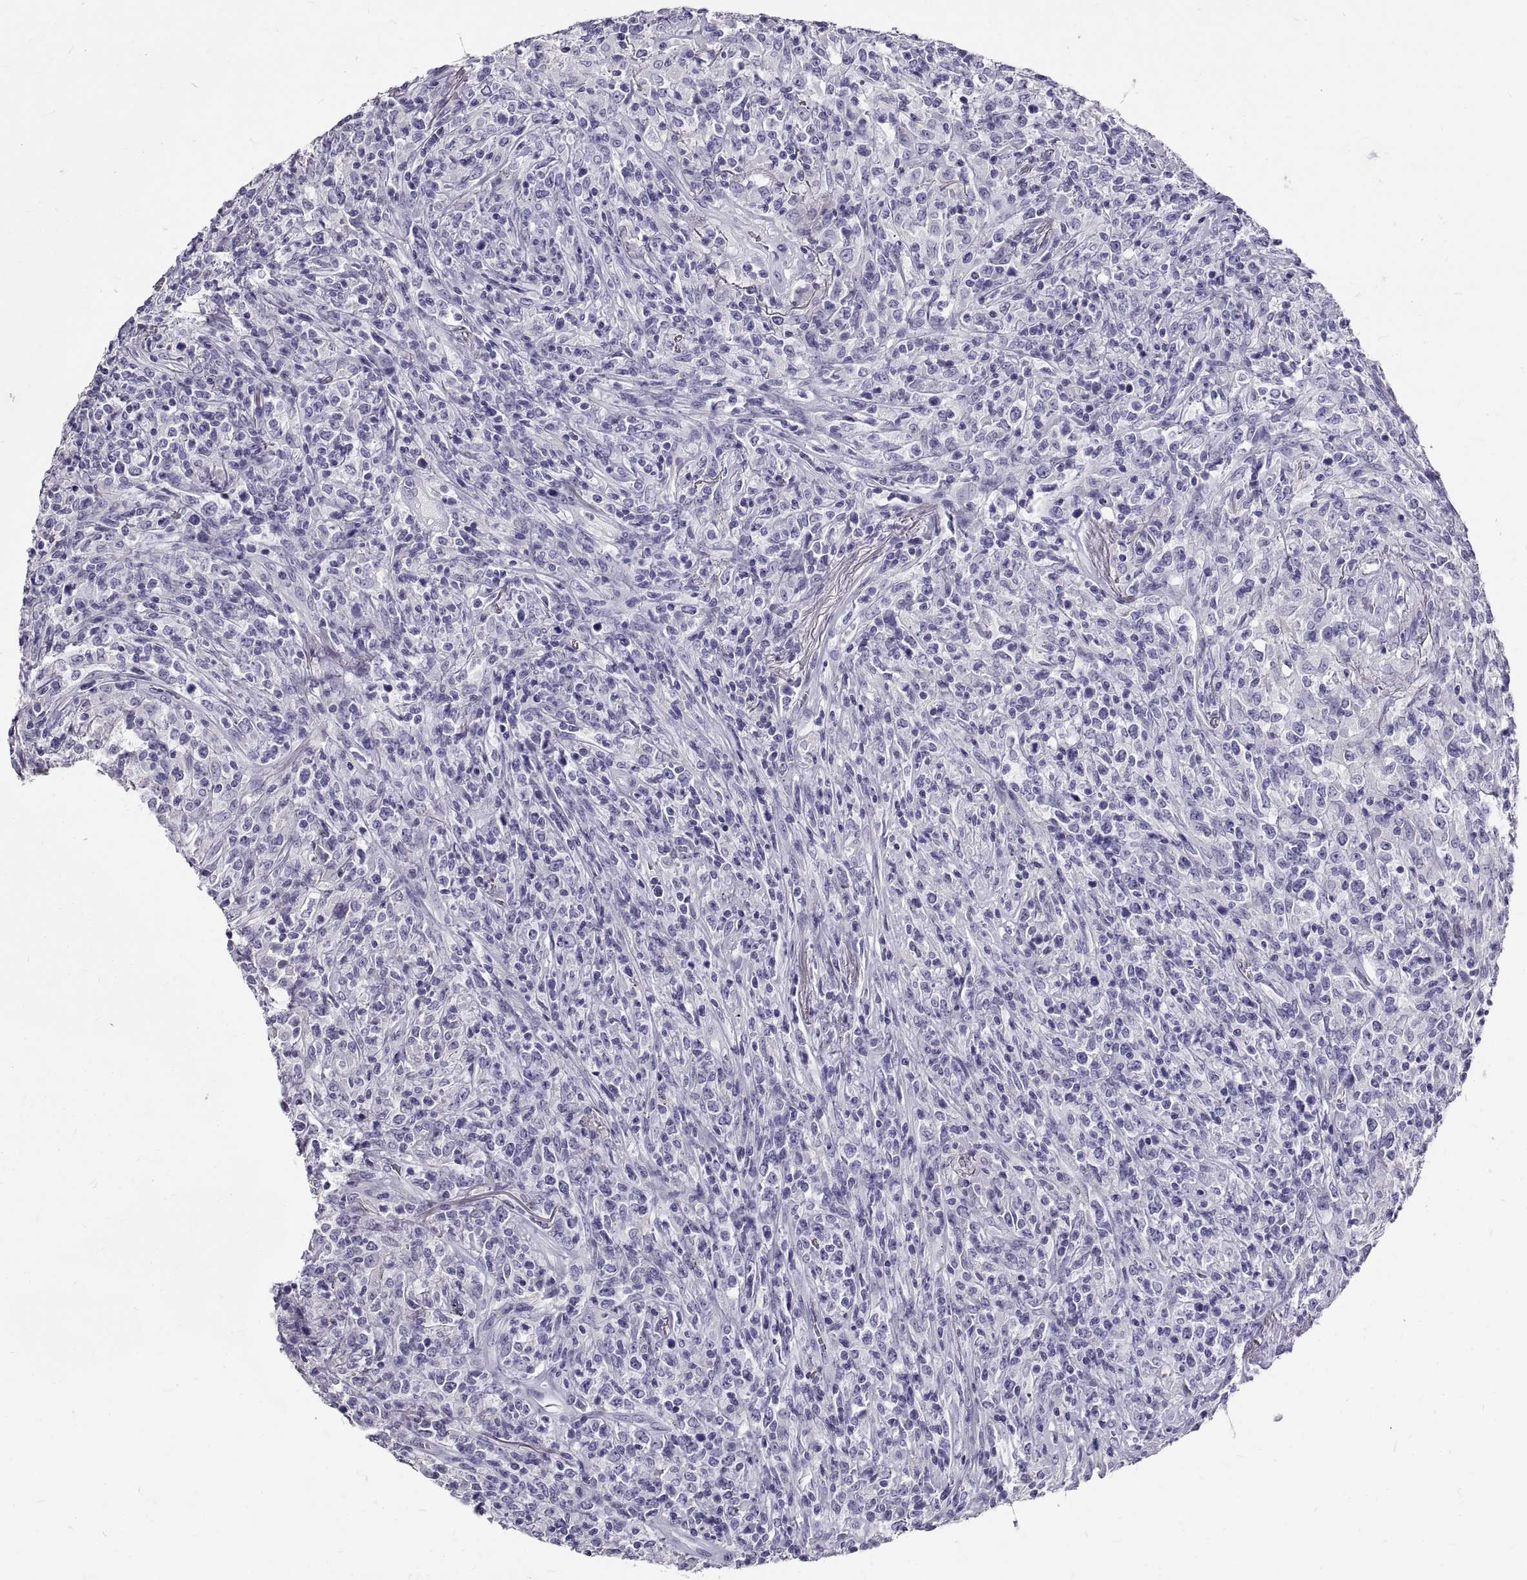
{"staining": {"intensity": "negative", "quantity": "none", "location": "none"}, "tissue": "lymphoma", "cell_type": "Tumor cells", "image_type": "cancer", "snomed": [{"axis": "morphology", "description": "Malignant lymphoma, non-Hodgkin's type, High grade"}, {"axis": "topography", "description": "Lung"}], "caption": "Immunohistochemical staining of human malignant lymphoma, non-Hodgkin's type (high-grade) exhibits no significant expression in tumor cells.", "gene": "GNG12", "patient": {"sex": "male", "age": 79}}